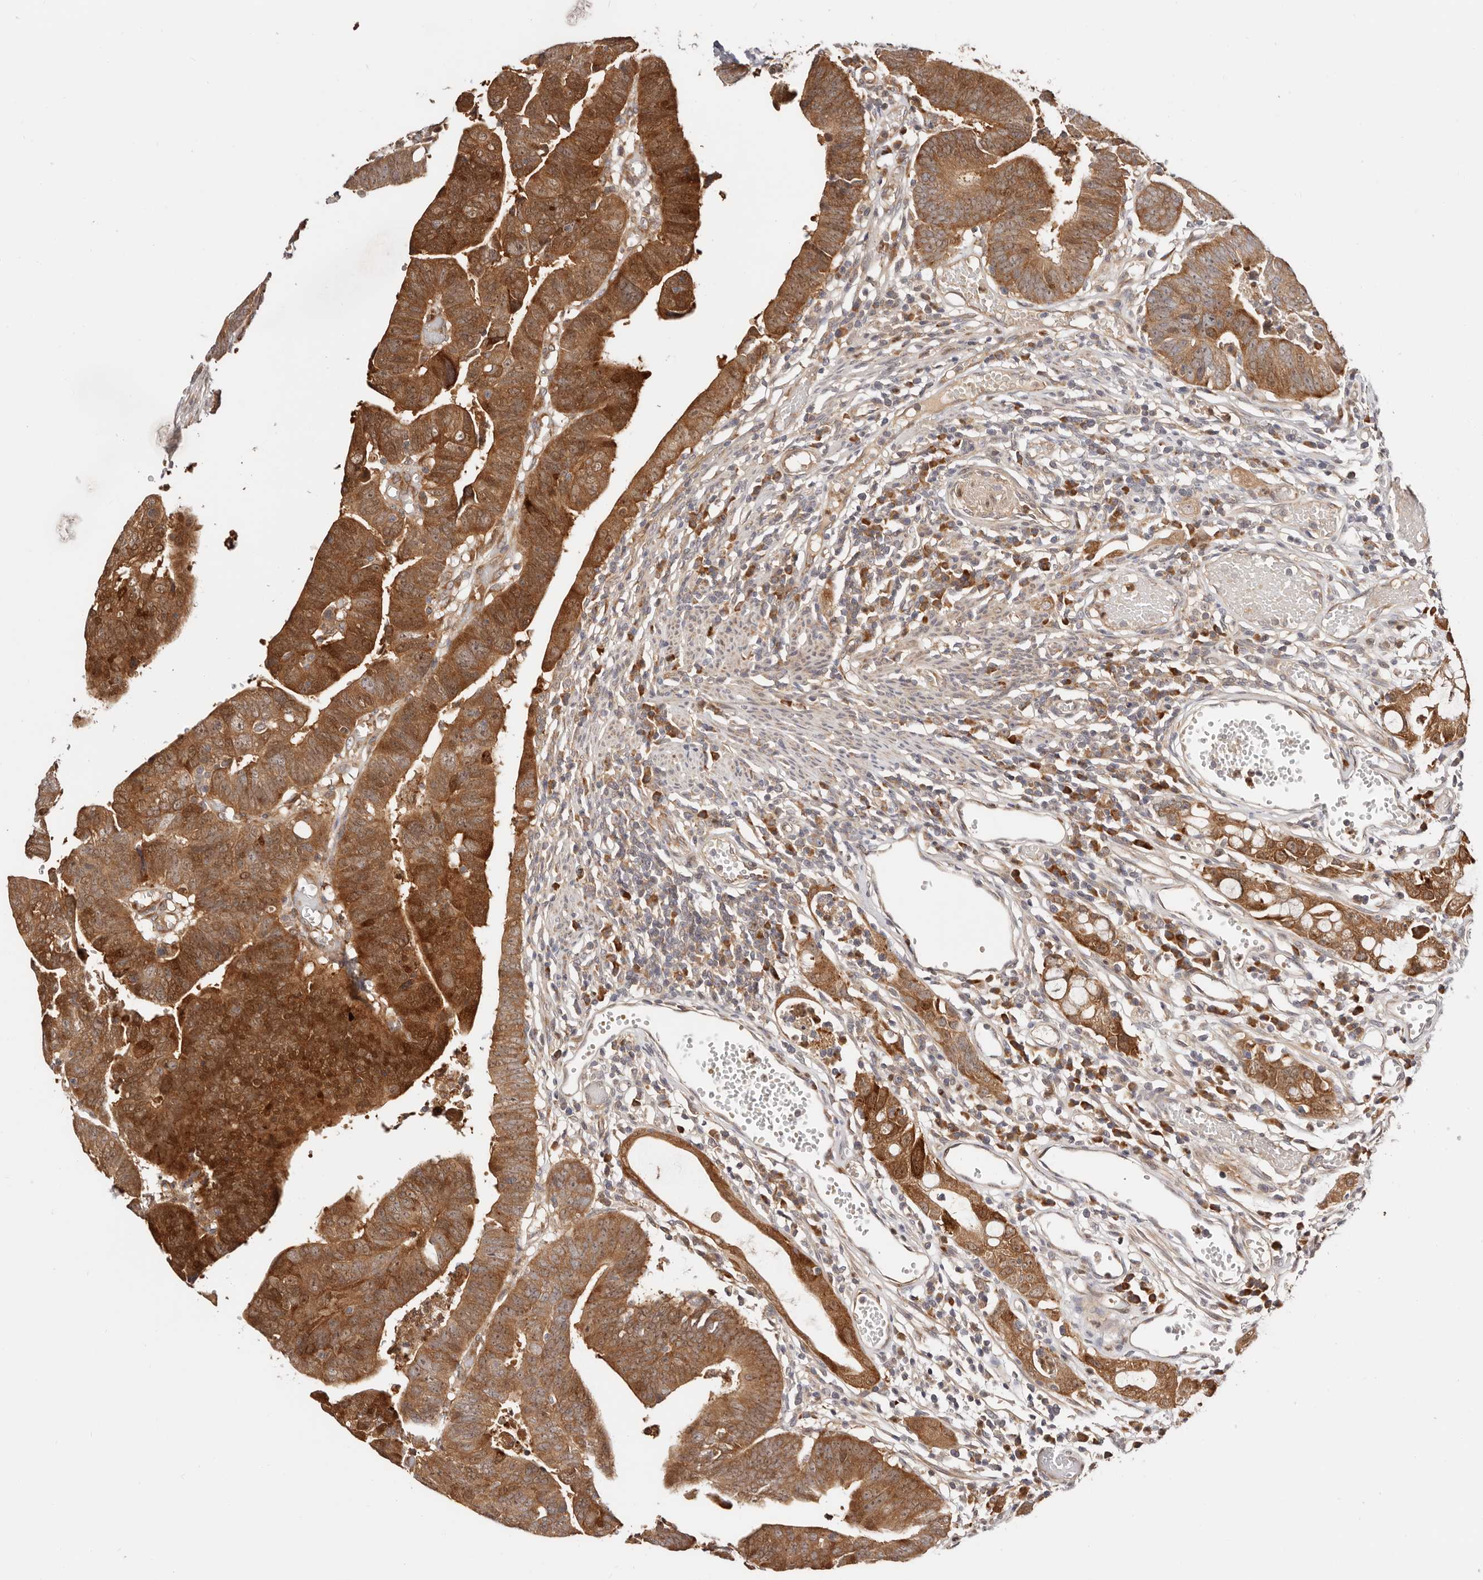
{"staining": {"intensity": "strong", "quantity": ">75%", "location": "cytoplasmic/membranous,nuclear"}, "tissue": "colorectal cancer", "cell_type": "Tumor cells", "image_type": "cancer", "snomed": [{"axis": "morphology", "description": "Adenocarcinoma, NOS"}, {"axis": "topography", "description": "Rectum"}], "caption": "Strong cytoplasmic/membranous and nuclear staining is seen in approximately >75% of tumor cells in colorectal adenocarcinoma.", "gene": "BCL2L15", "patient": {"sex": "female", "age": 65}}